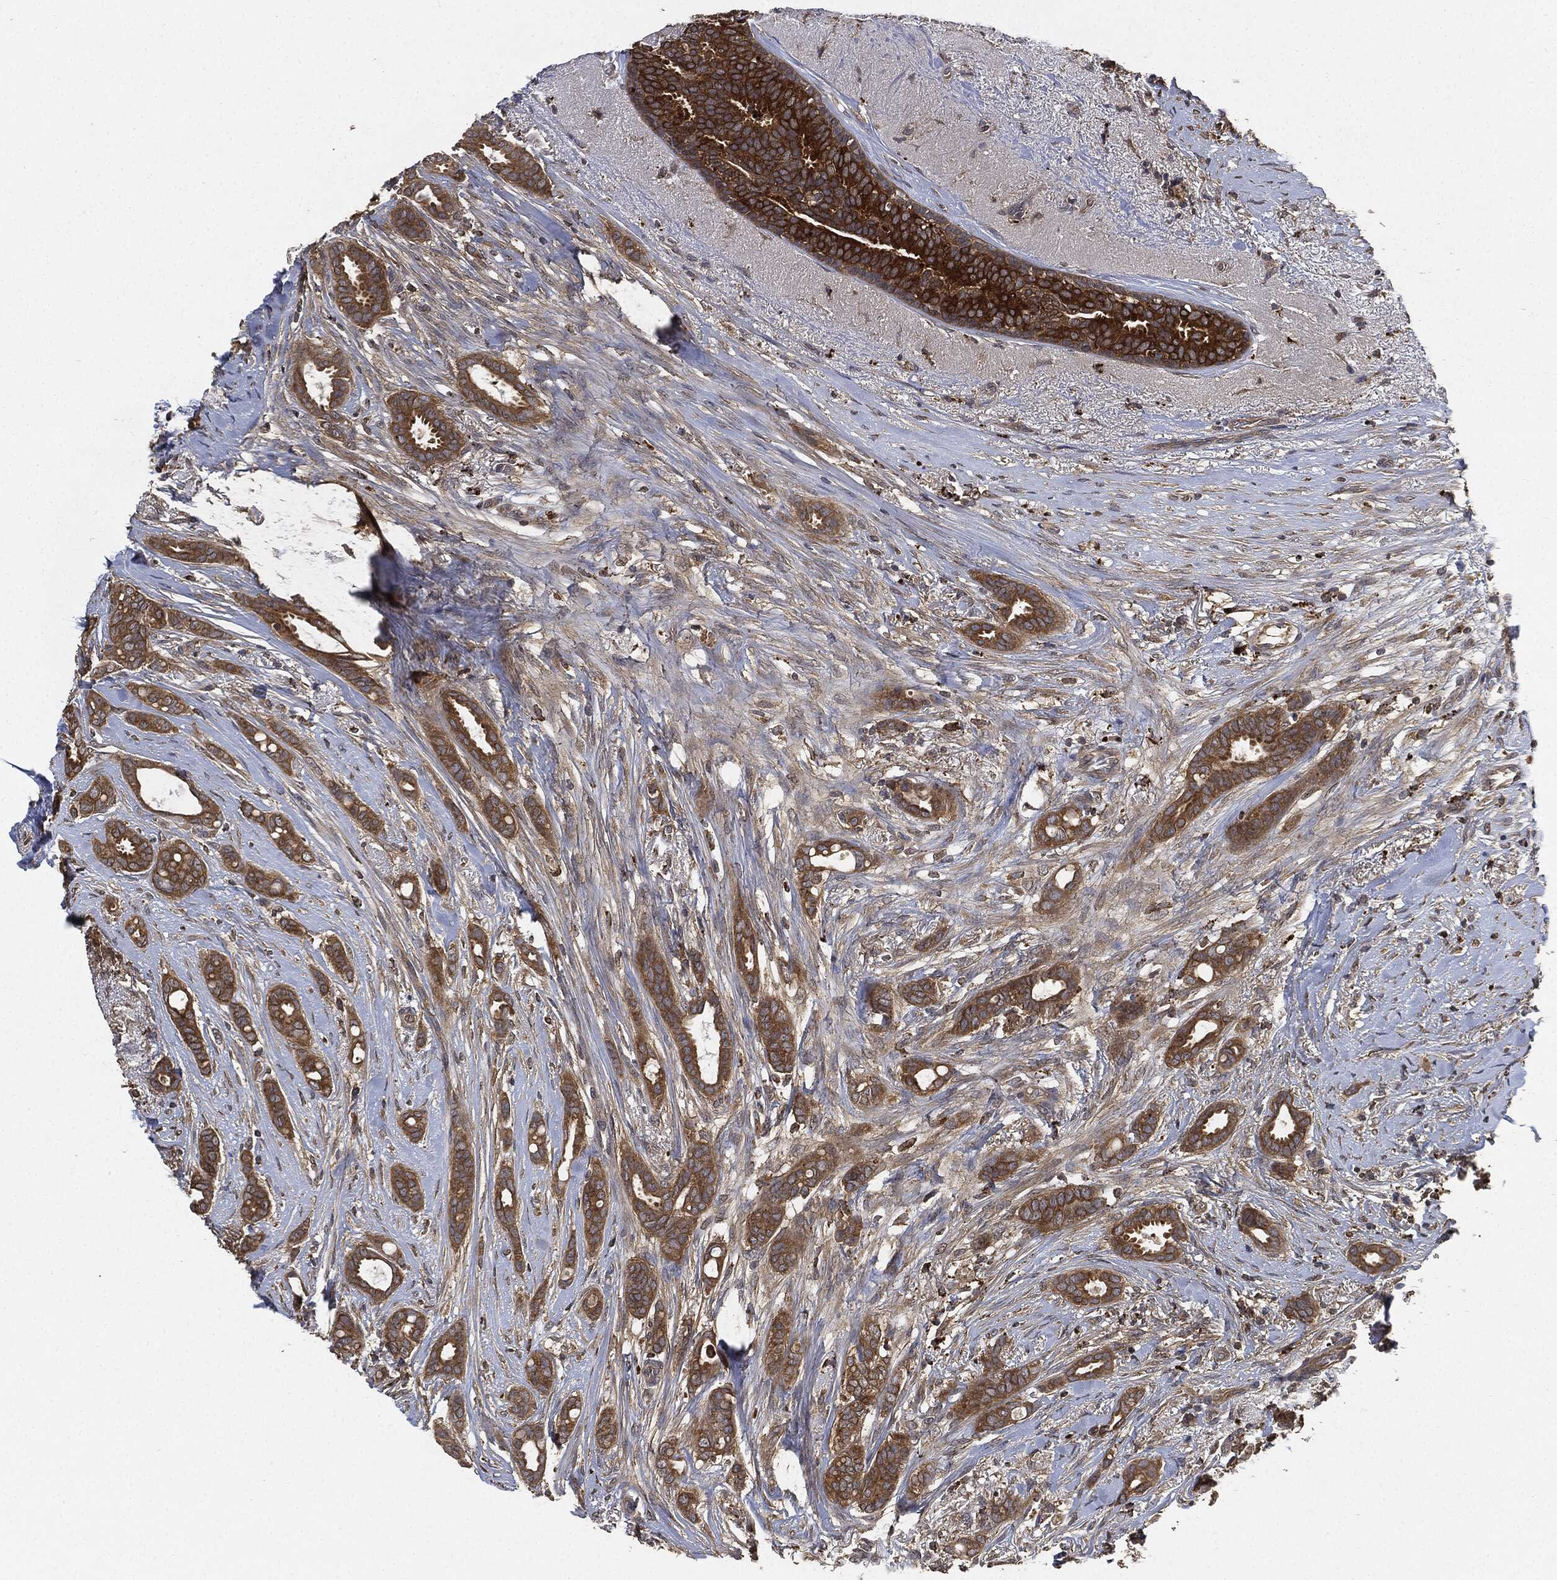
{"staining": {"intensity": "moderate", "quantity": ">75%", "location": "cytoplasmic/membranous"}, "tissue": "breast cancer", "cell_type": "Tumor cells", "image_type": "cancer", "snomed": [{"axis": "morphology", "description": "Duct carcinoma"}, {"axis": "topography", "description": "Breast"}], "caption": "Immunohistochemistry image of human infiltrating ductal carcinoma (breast) stained for a protein (brown), which demonstrates medium levels of moderate cytoplasmic/membranous expression in approximately >75% of tumor cells.", "gene": "BRAF", "patient": {"sex": "female", "age": 51}}